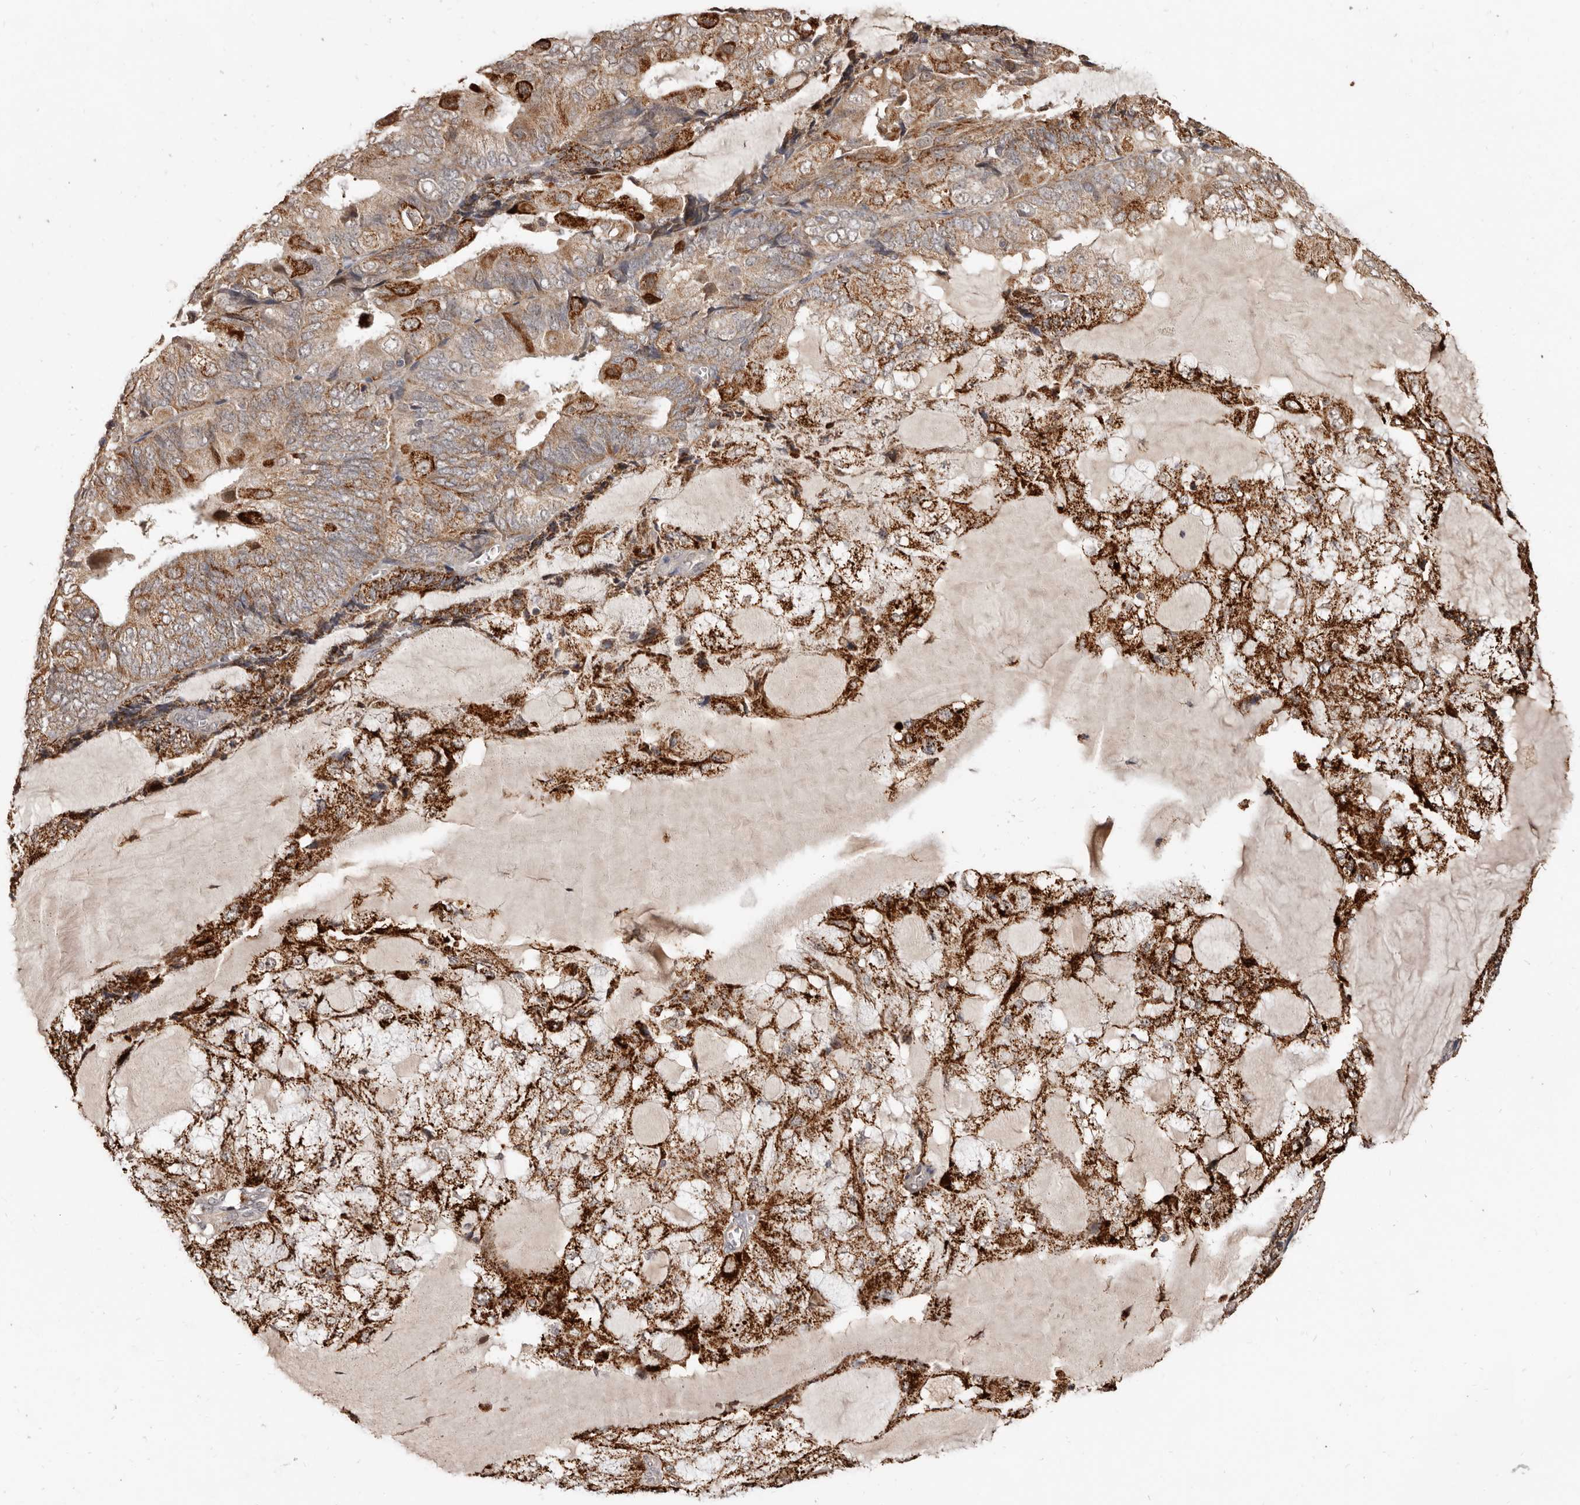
{"staining": {"intensity": "strong", "quantity": ">75%", "location": "cytoplasmic/membranous"}, "tissue": "endometrial cancer", "cell_type": "Tumor cells", "image_type": "cancer", "snomed": [{"axis": "morphology", "description": "Adenocarcinoma, NOS"}, {"axis": "topography", "description": "Endometrium"}], "caption": "High-magnification brightfield microscopy of endometrial cancer (adenocarcinoma) stained with DAB (3,3'-diaminobenzidine) (brown) and counterstained with hematoxylin (blue). tumor cells exhibit strong cytoplasmic/membranous positivity is identified in about>75% of cells.", "gene": "AKAP7", "patient": {"sex": "female", "age": 81}}